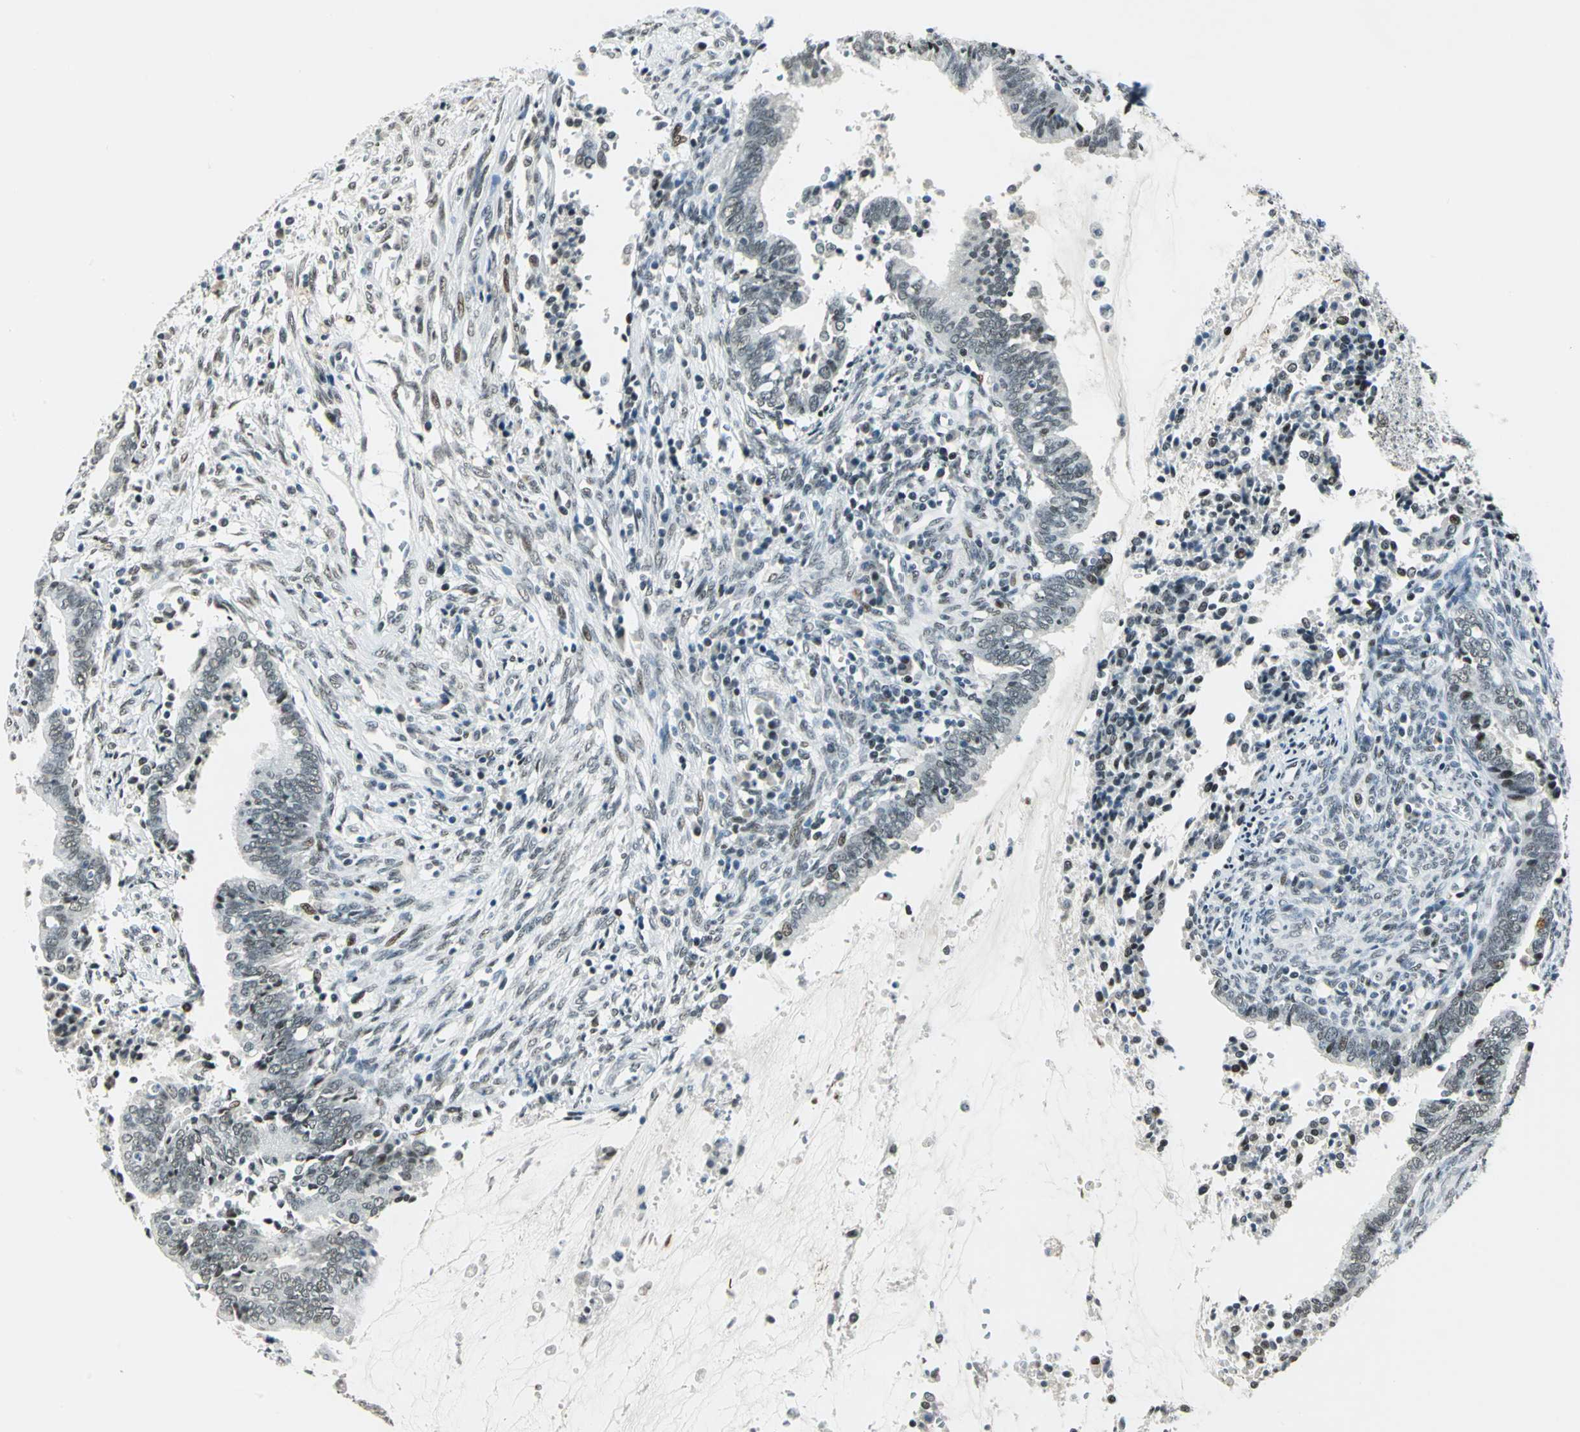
{"staining": {"intensity": "weak", "quantity": "<25%", "location": "nuclear"}, "tissue": "cervical cancer", "cell_type": "Tumor cells", "image_type": "cancer", "snomed": [{"axis": "morphology", "description": "Adenocarcinoma, NOS"}, {"axis": "topography", "description": "Cervix"}], "caption": "Immunohistochemistry (IHC) of adenocarcinoma (cervical) displays no expression in tumor cells.", "gene": "KAT6B", "patient": {"sex": "female", "age": 44}}